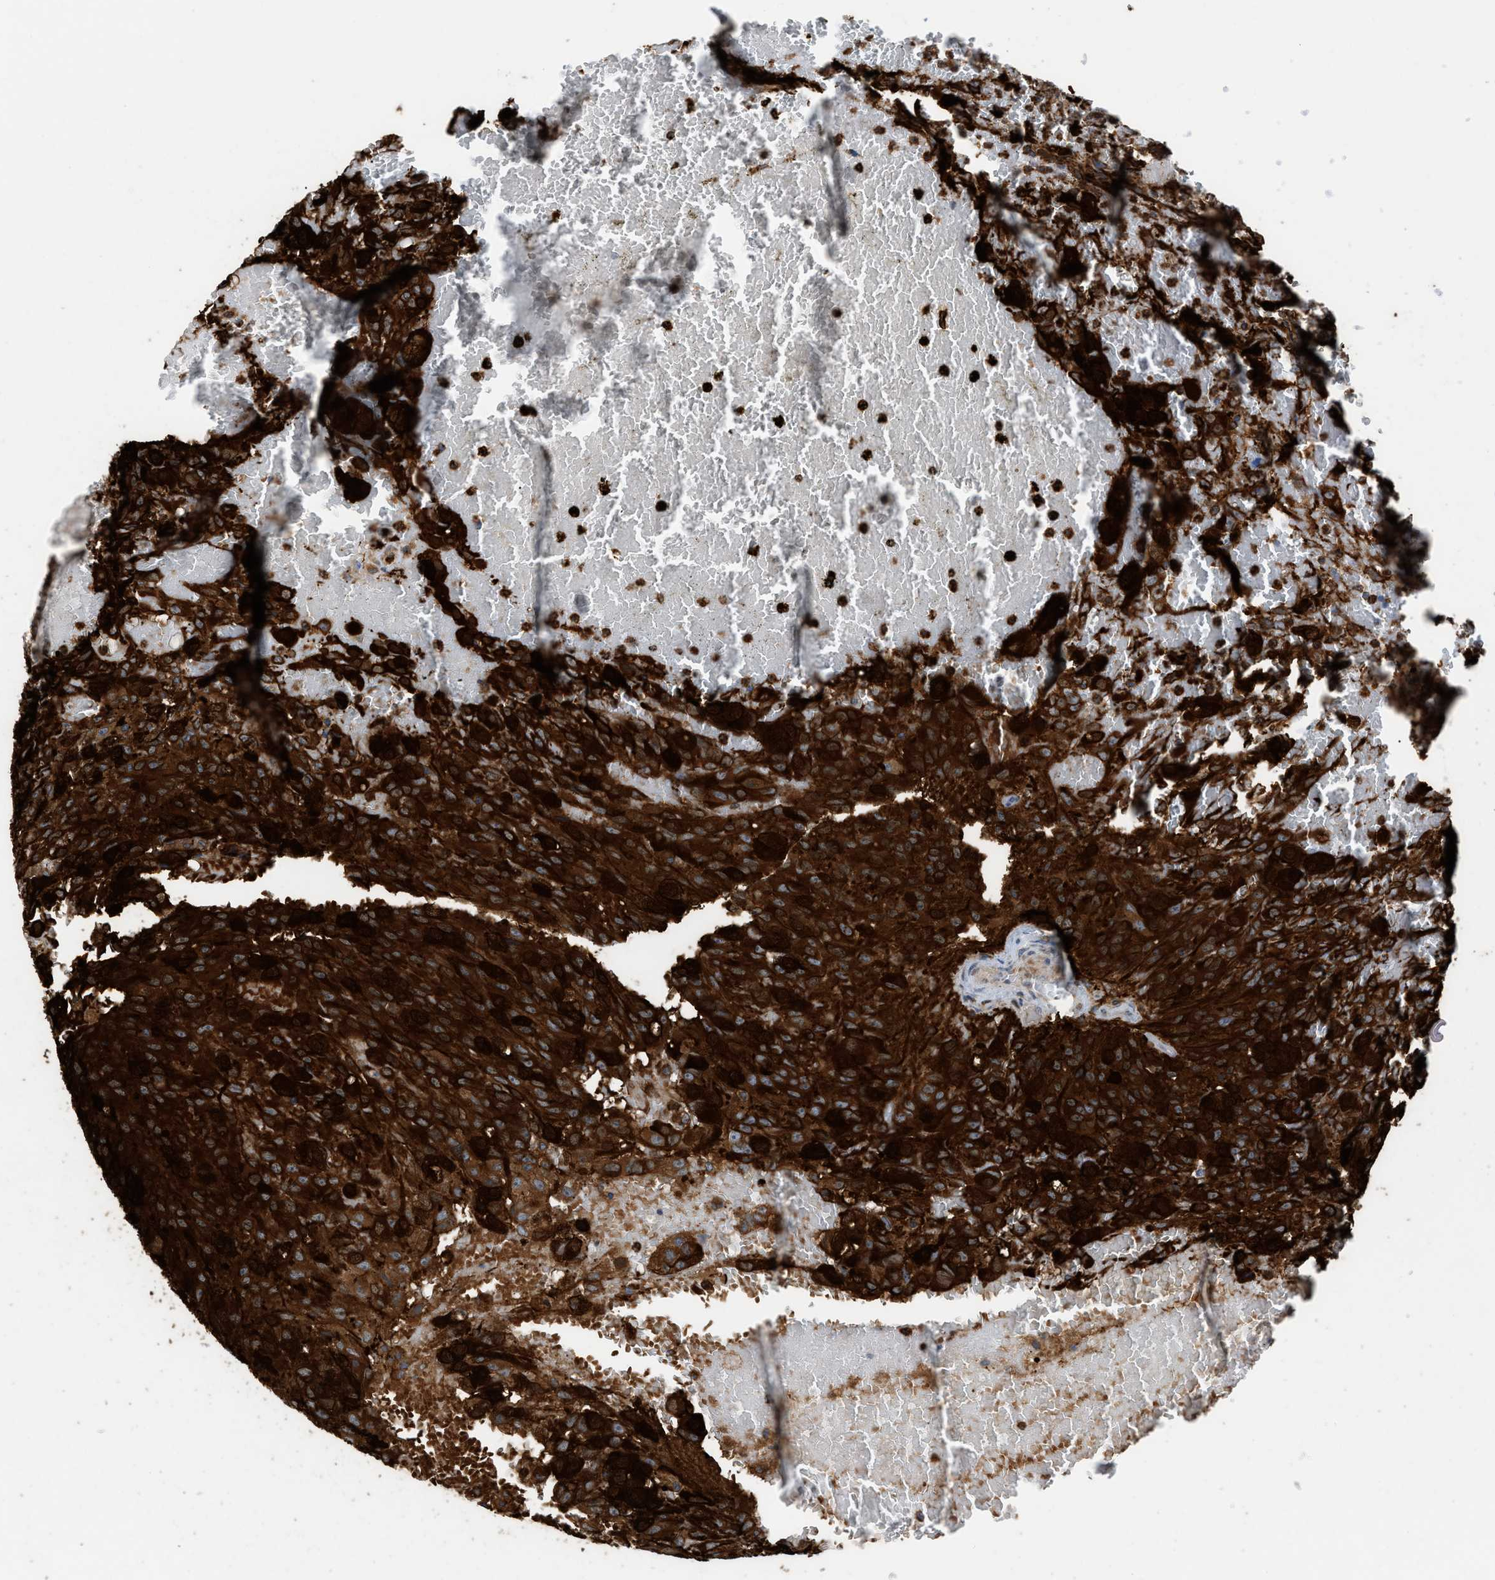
{"staining": {"intensity": "strong", "quantity": ">75%", "location": "cytoplasmic/membranous"}, "tissue": "glioma", "cell_type": "Tumor cells", "image_type": "cancer", "snomed": [{"axis": "morphology", "description": "Glioma, malignant, High grade"}, {"axis": "topography", "description": "Brain"}], "caption": "Immunohistochemistry (DAB) staining of human glioma shows strong cytoplasmic/membranous protein expression in about >75% of tumor cells. Nuclei are stained in blue.", "gene": "GPAT4", "patient": {"sex": "male", "age": 32}}